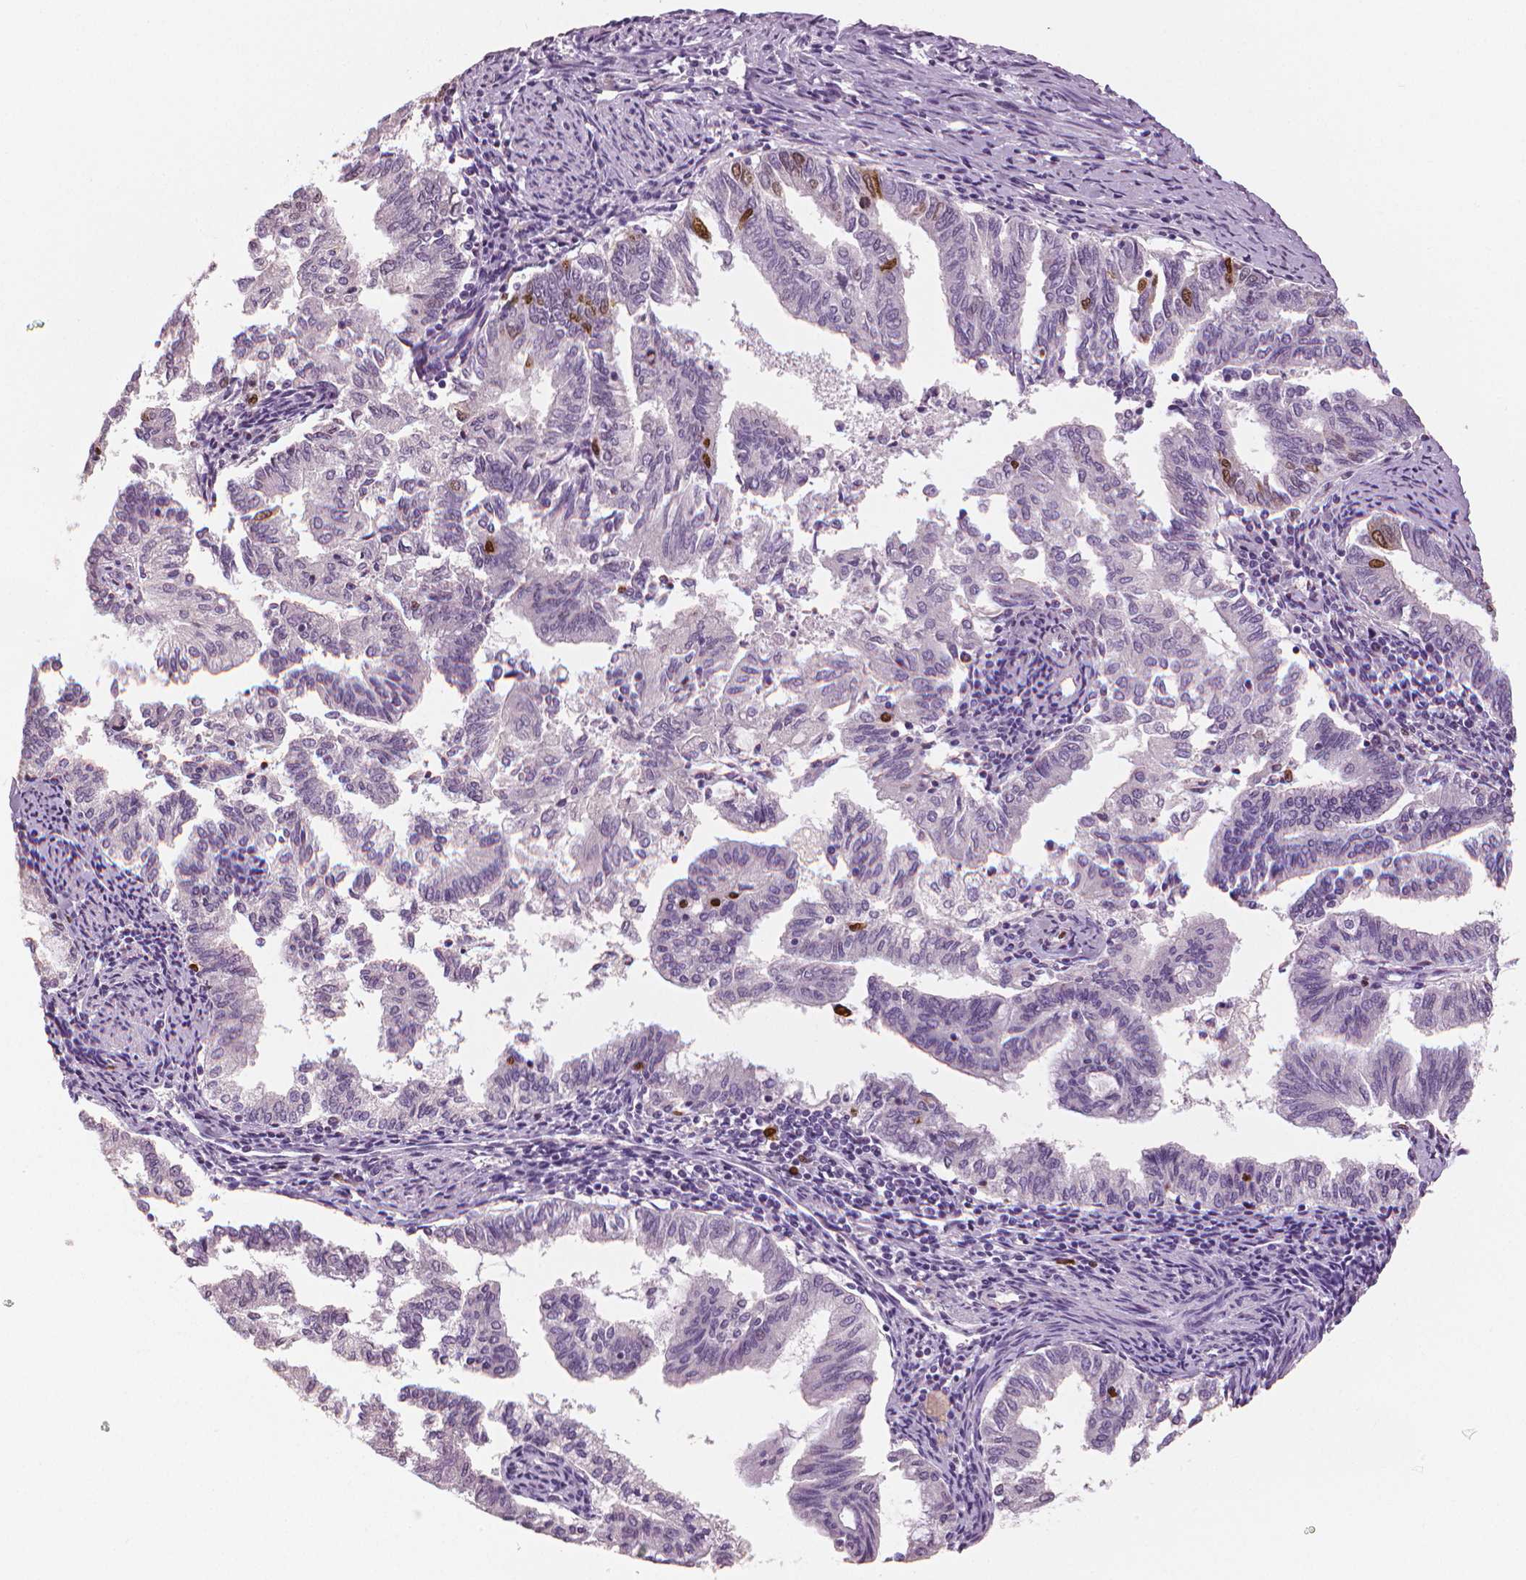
{"staining": {"intensity": "moderate", "quantity": "<25%", "location": "nuclear"}, "tissue": "endometrial cancer", "cell_type": "Tumor cells", "image_type": "cancer", "snomed": [{"axis": "morphology", "description": "Adenocarcinoma, NOS"}, {"axis": "topography", "description": "Endometrium"}], "caption": "Adenocarcinoma (endometrial) was stained to show a protein in brown. There is low levels of moderate nuclear expression in approximately <25% of tumor cells.", "gene": "MKI67", "patient": {"sex": "female", "age": 79}}